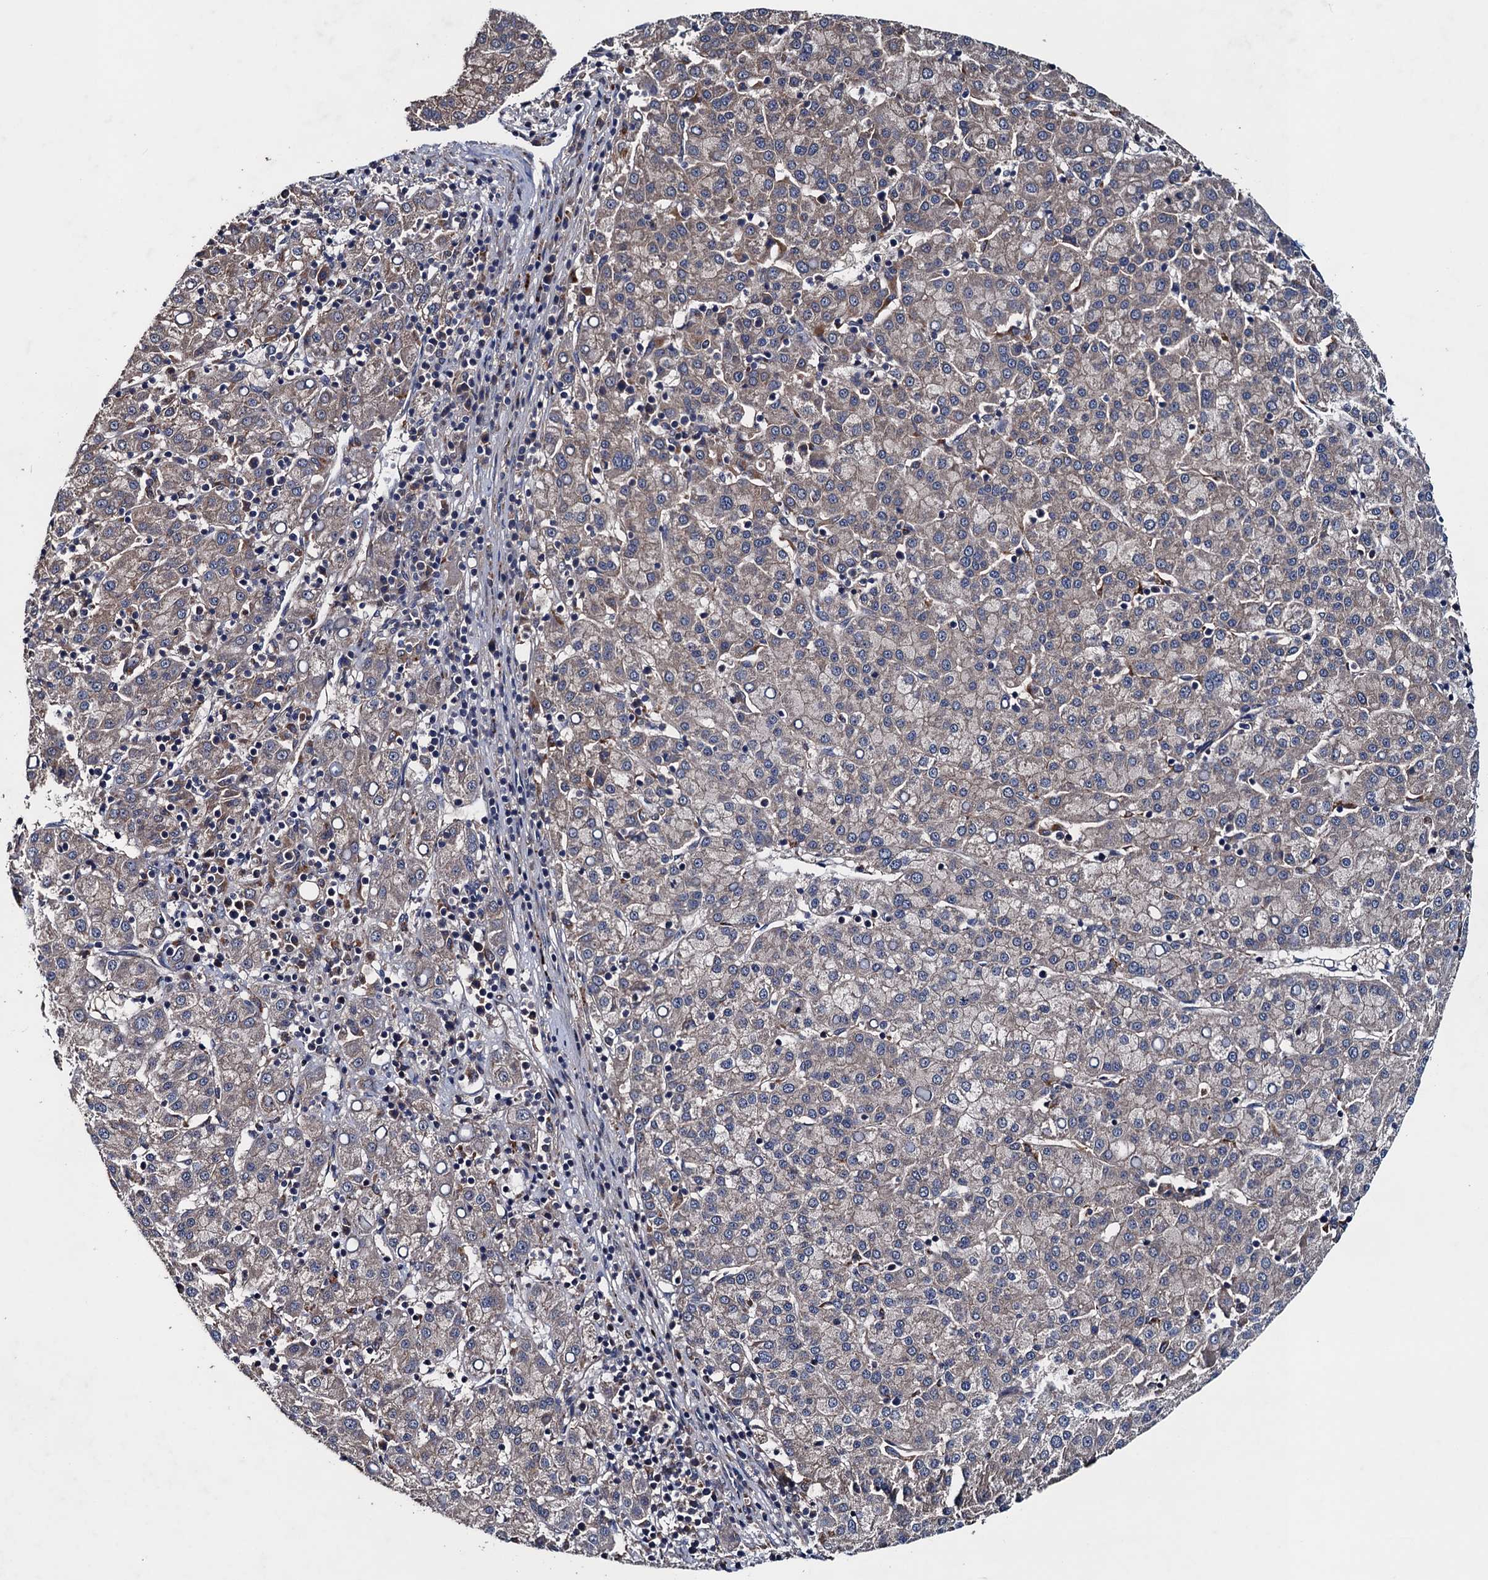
{"staining": {"intensity": "weak", "quantity": "25%-75%", "location": "cytoplasmic/membranous"}, "tissue": "liver cancer", "cell_type": "Tumor cells", "image_type": "cancer", "snomed": [{"axis": "morphology", "description": "Carcinoma, Hepatocellular, NOS"}, {"axis": "topography", "description": "Liver"}], "caption": "Immunohistochemical staining of human liver cancer displays low levels of weak cytoplasmic/membranous staining in about 25%-75% of tumor cells.", "gene": "BLTP3B", "patient": {"sex": "female", "age": 58}}